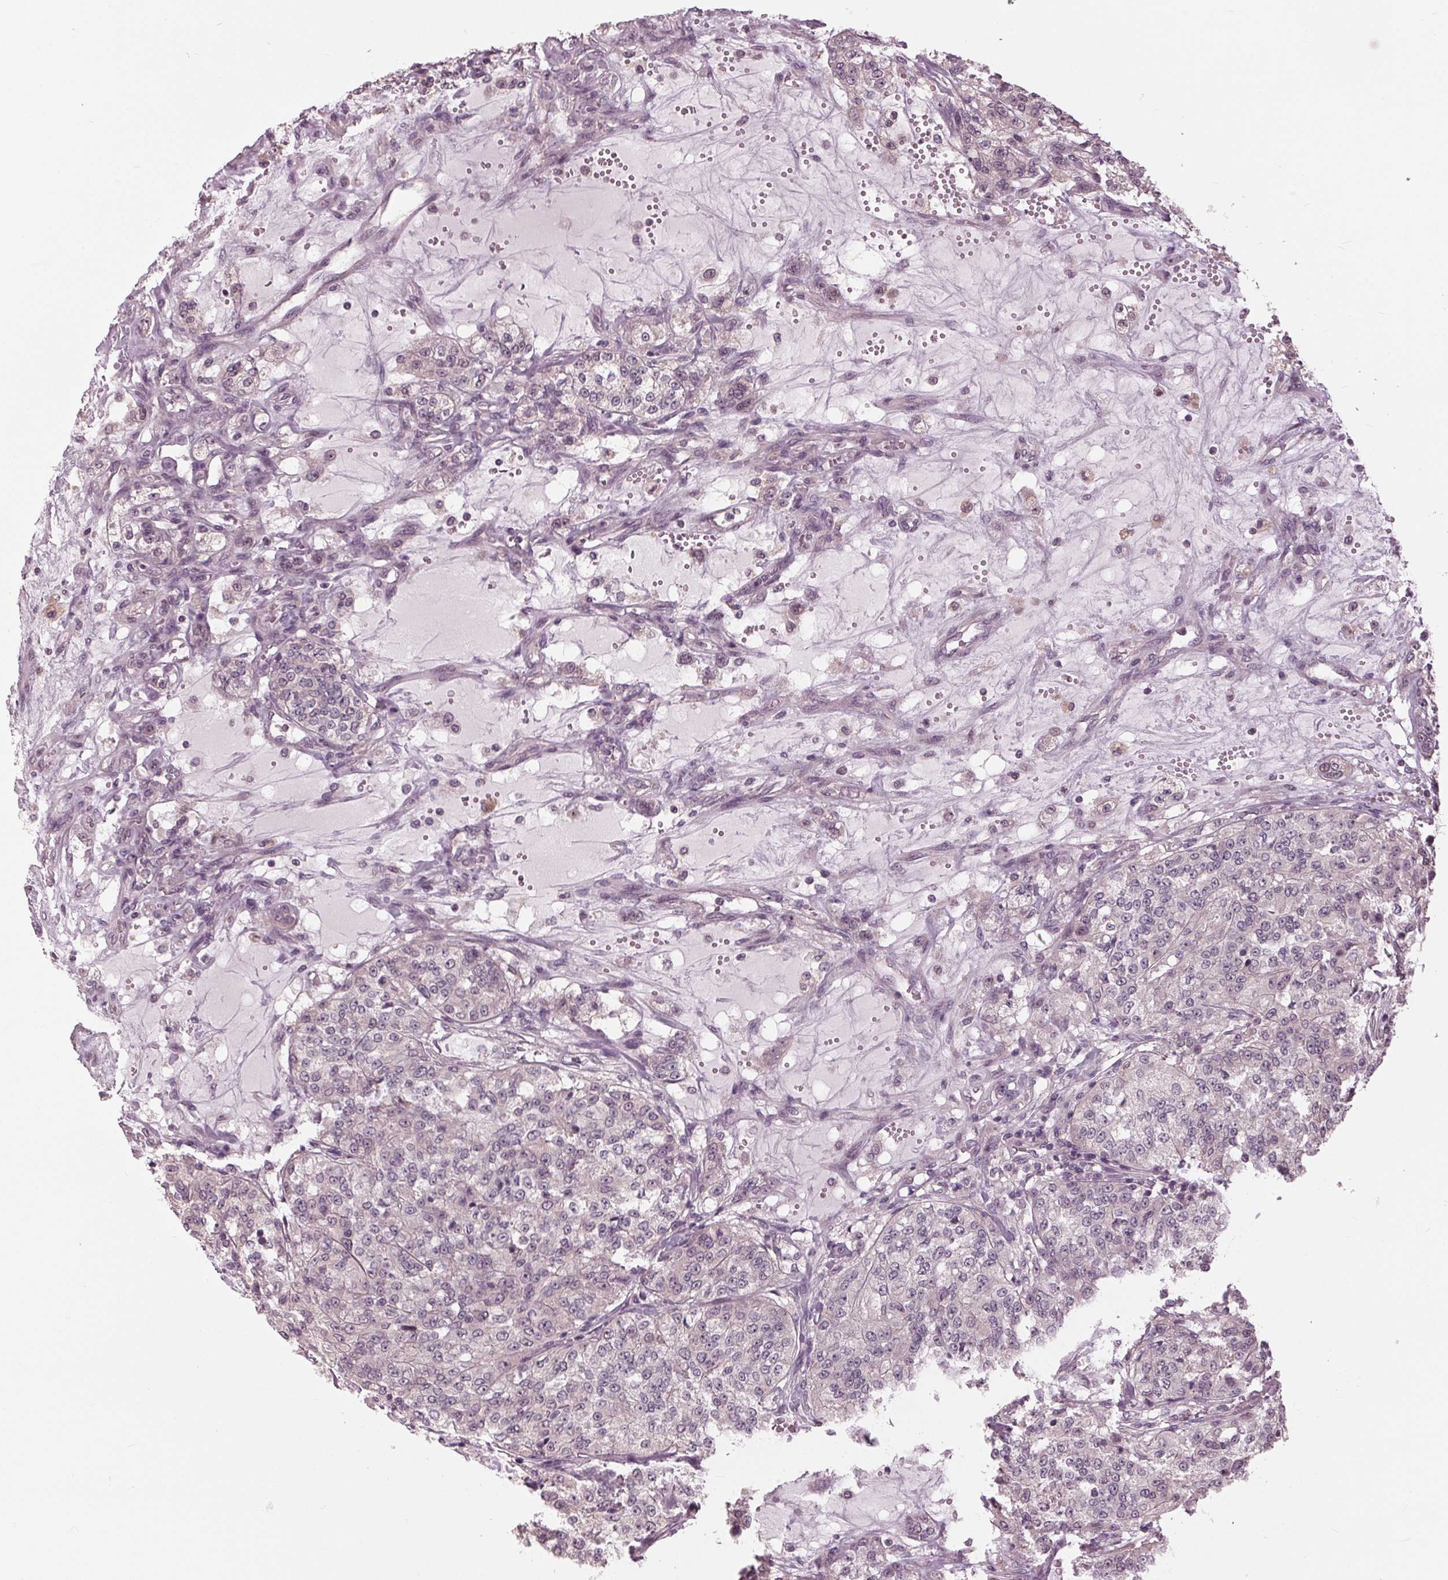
{"staining": {"intensity": "negative", "quantity": "none", "location": "none"}, "tissue": "renal cancer", "cell_type": "Tumor cells", "image_type": "cancer", "snomed": [{"axis": "morphology", "description": "Adenocarcinoma, NOS"}, {"axis": "topography", "description": "Kidney"}], "caption": "Adenocarcinoma (renal) was stained to show a protein in brown. There is no significant expression in tumor cells.", "gene": "SIGLEC6", "patient": {"sex": "female", "age": 63}}